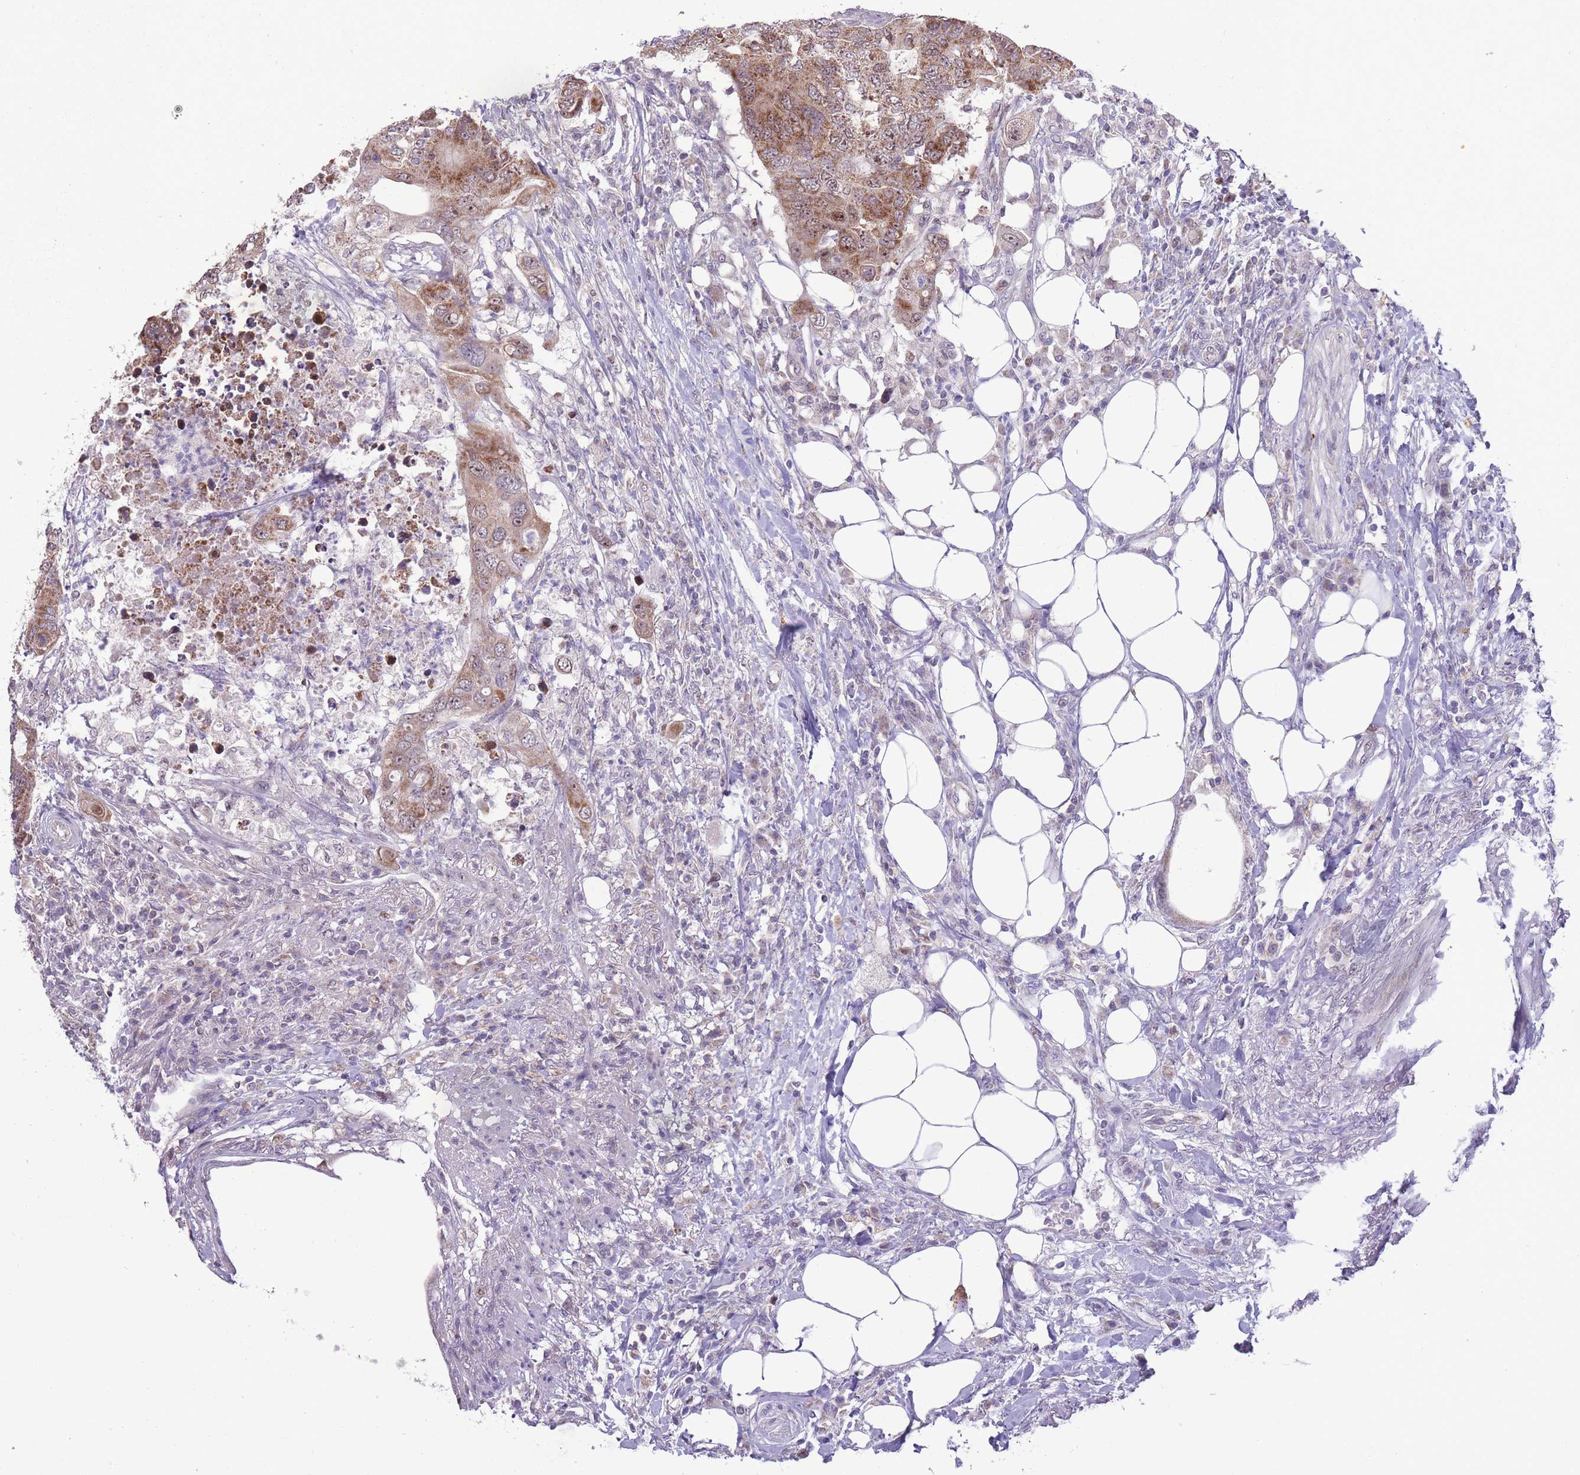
{"staining": {"intensity": "moderate", "quantity": ">75%", "location": "cytoplasmic/membranous"}, "tissue": "colorectal cancer", "cell_type": "Tumor cells", "image_type": "cancer", "snomed": [{"axis": "morphology", "description": "Adenocarcinoma, NOS"}, {"axis": "topography", "description": "Colon"}], "caption": "Colorectal cancer (adenocarcinoma) stained with immunohistochemistry reveals moderate cytoplasmic/membranous staining in about >75% of tumor cells. Immunohistochemistry stains the protein of interest in brown and the nuclei are stained blue.", "gene": "MCIDAS", "patient": {"sex": "male", "age": 71}}